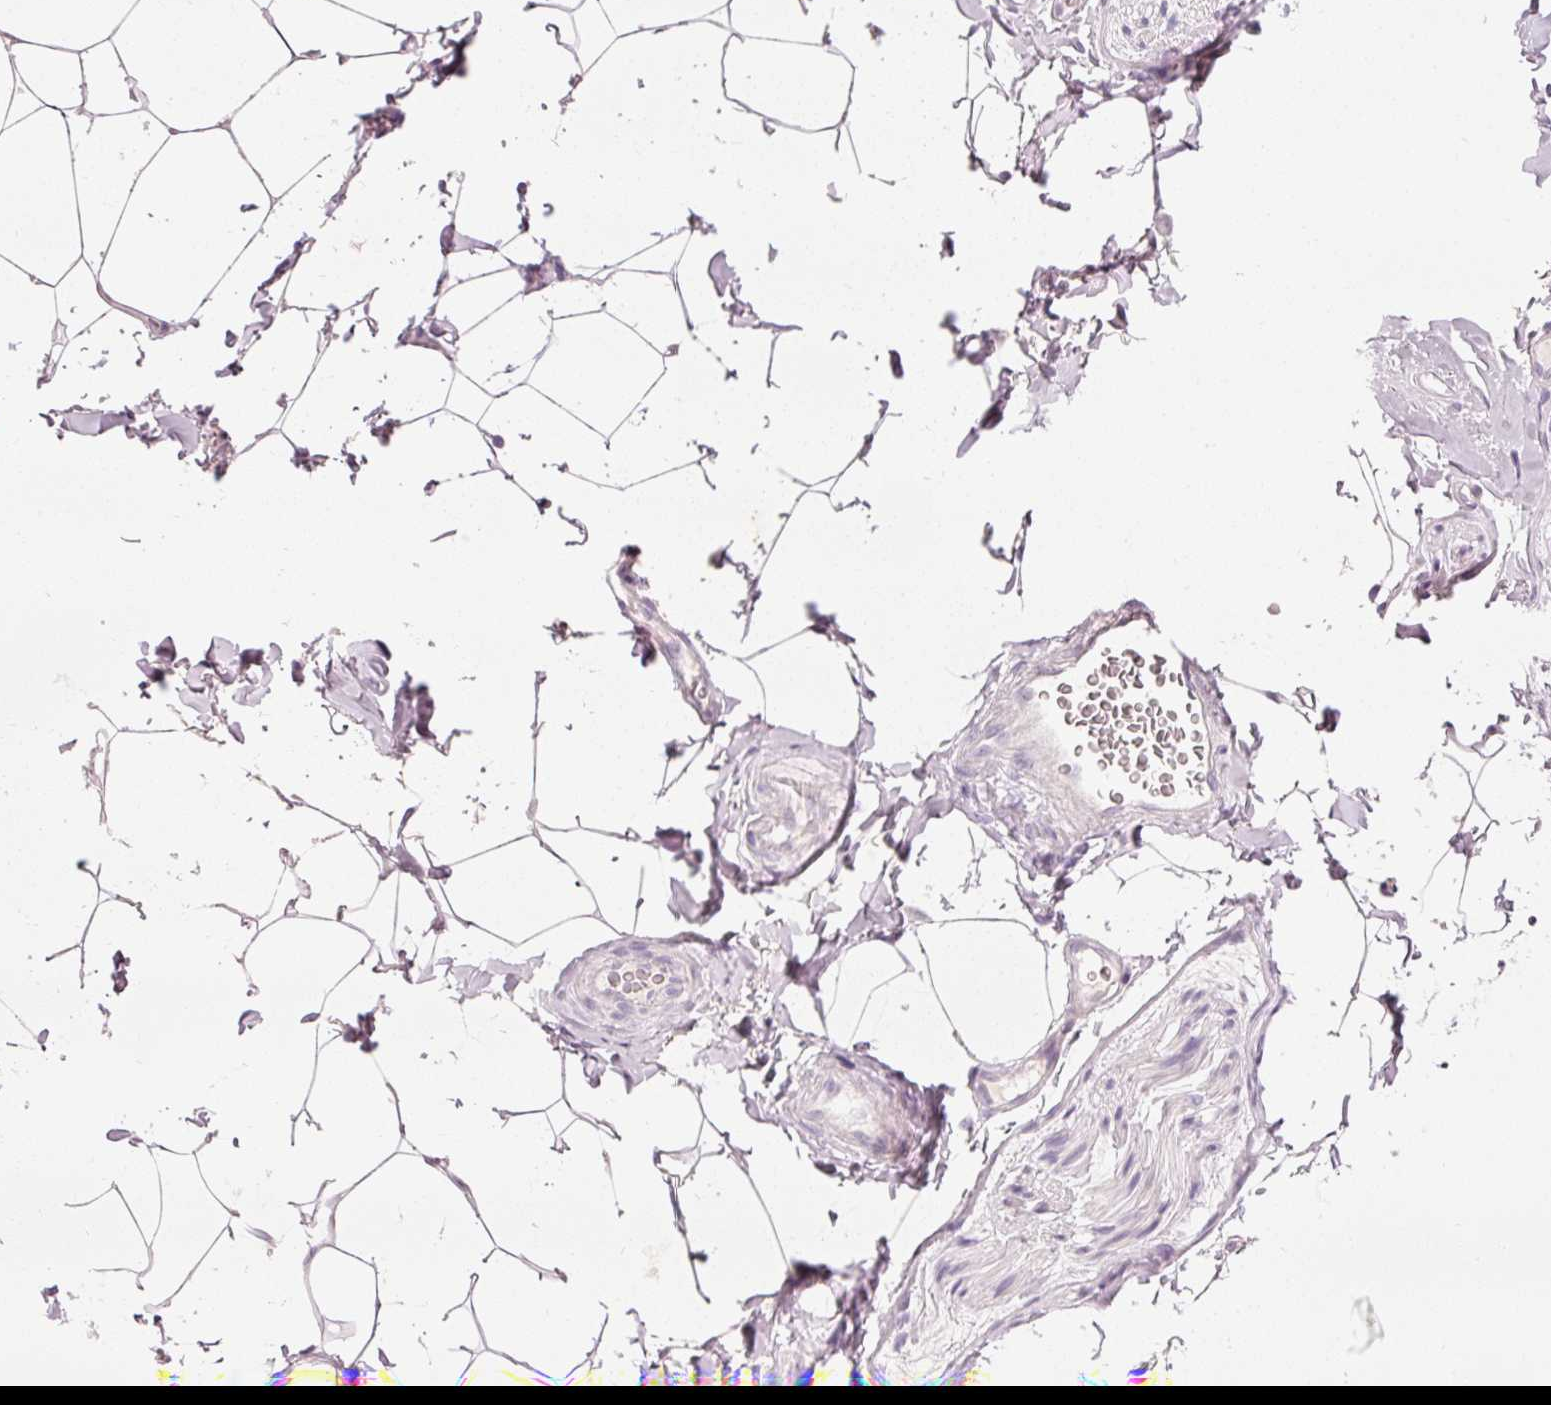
{"staining": {"intensity": "negative", "quantity": "none", "location": "none"}, "tissue": "adipose tissue", "cell_type": "Adipocytes", "image_type": "normal", "snomed": [{"axis": "morphology", "description": "Normal tissue, NOS"}, {"axis": "topography", "description": "Vascular tissue"}, {"axis": "topography", "description": "Peripheral nerve tissue"}], "caption": "Immunohistochemical staining of unremarkable human adipose tissue displays no significant expression in adipocytes.", "gene": "MUC5AC", "patient": {"sex": "male", "age": 41}}